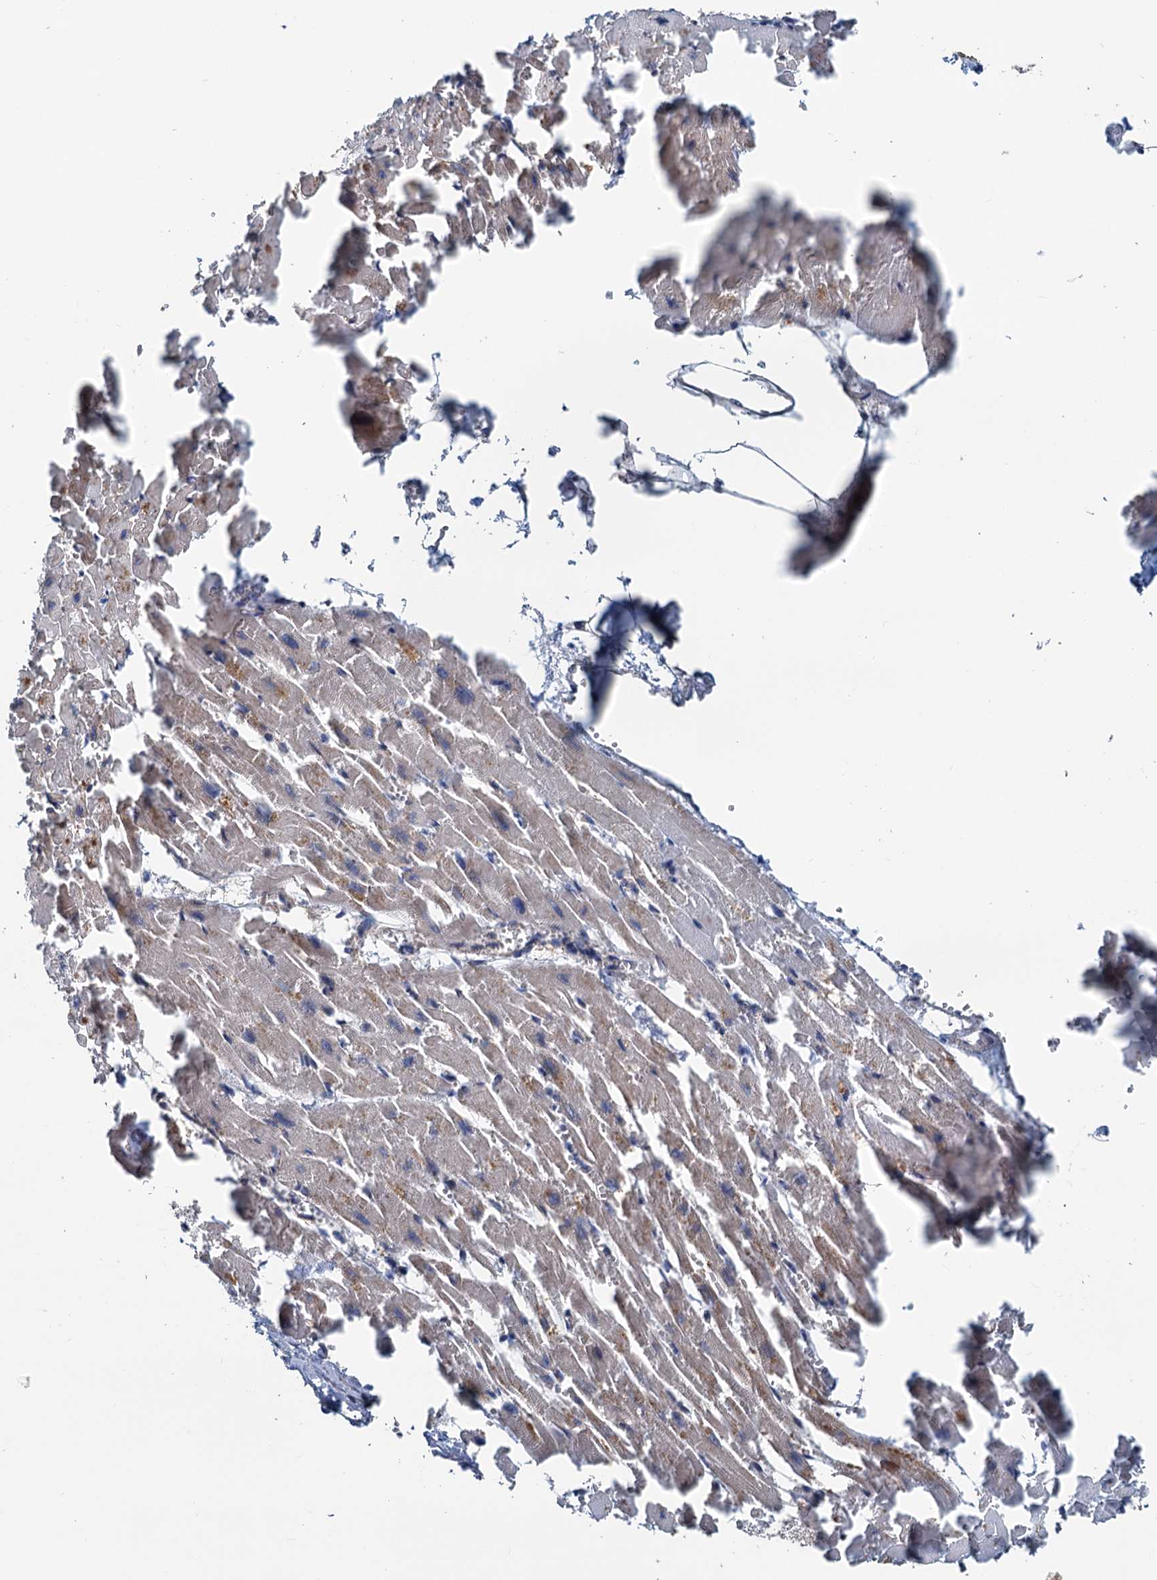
{"staining": {"intensity": "moderate", "quantity": "25%-75%", "location": "cytoplasmic/membranous"}, "tissue": "heart muscle", "cell_type": "Cardiomyocytes", "image_type": "normal", "snomed": [{"axis": "morphology", "description": "Normal tissue, NOS"}, {"axis": "topography", "description": "Heart"}], "caption": "Moderate cytoplasmic/membranous positivity is identified in about 25%-75% of cardiomyocytes in benign heart muscle.", "gene": "TEDC1", "patient": {"sex": "female", "age": 64}}